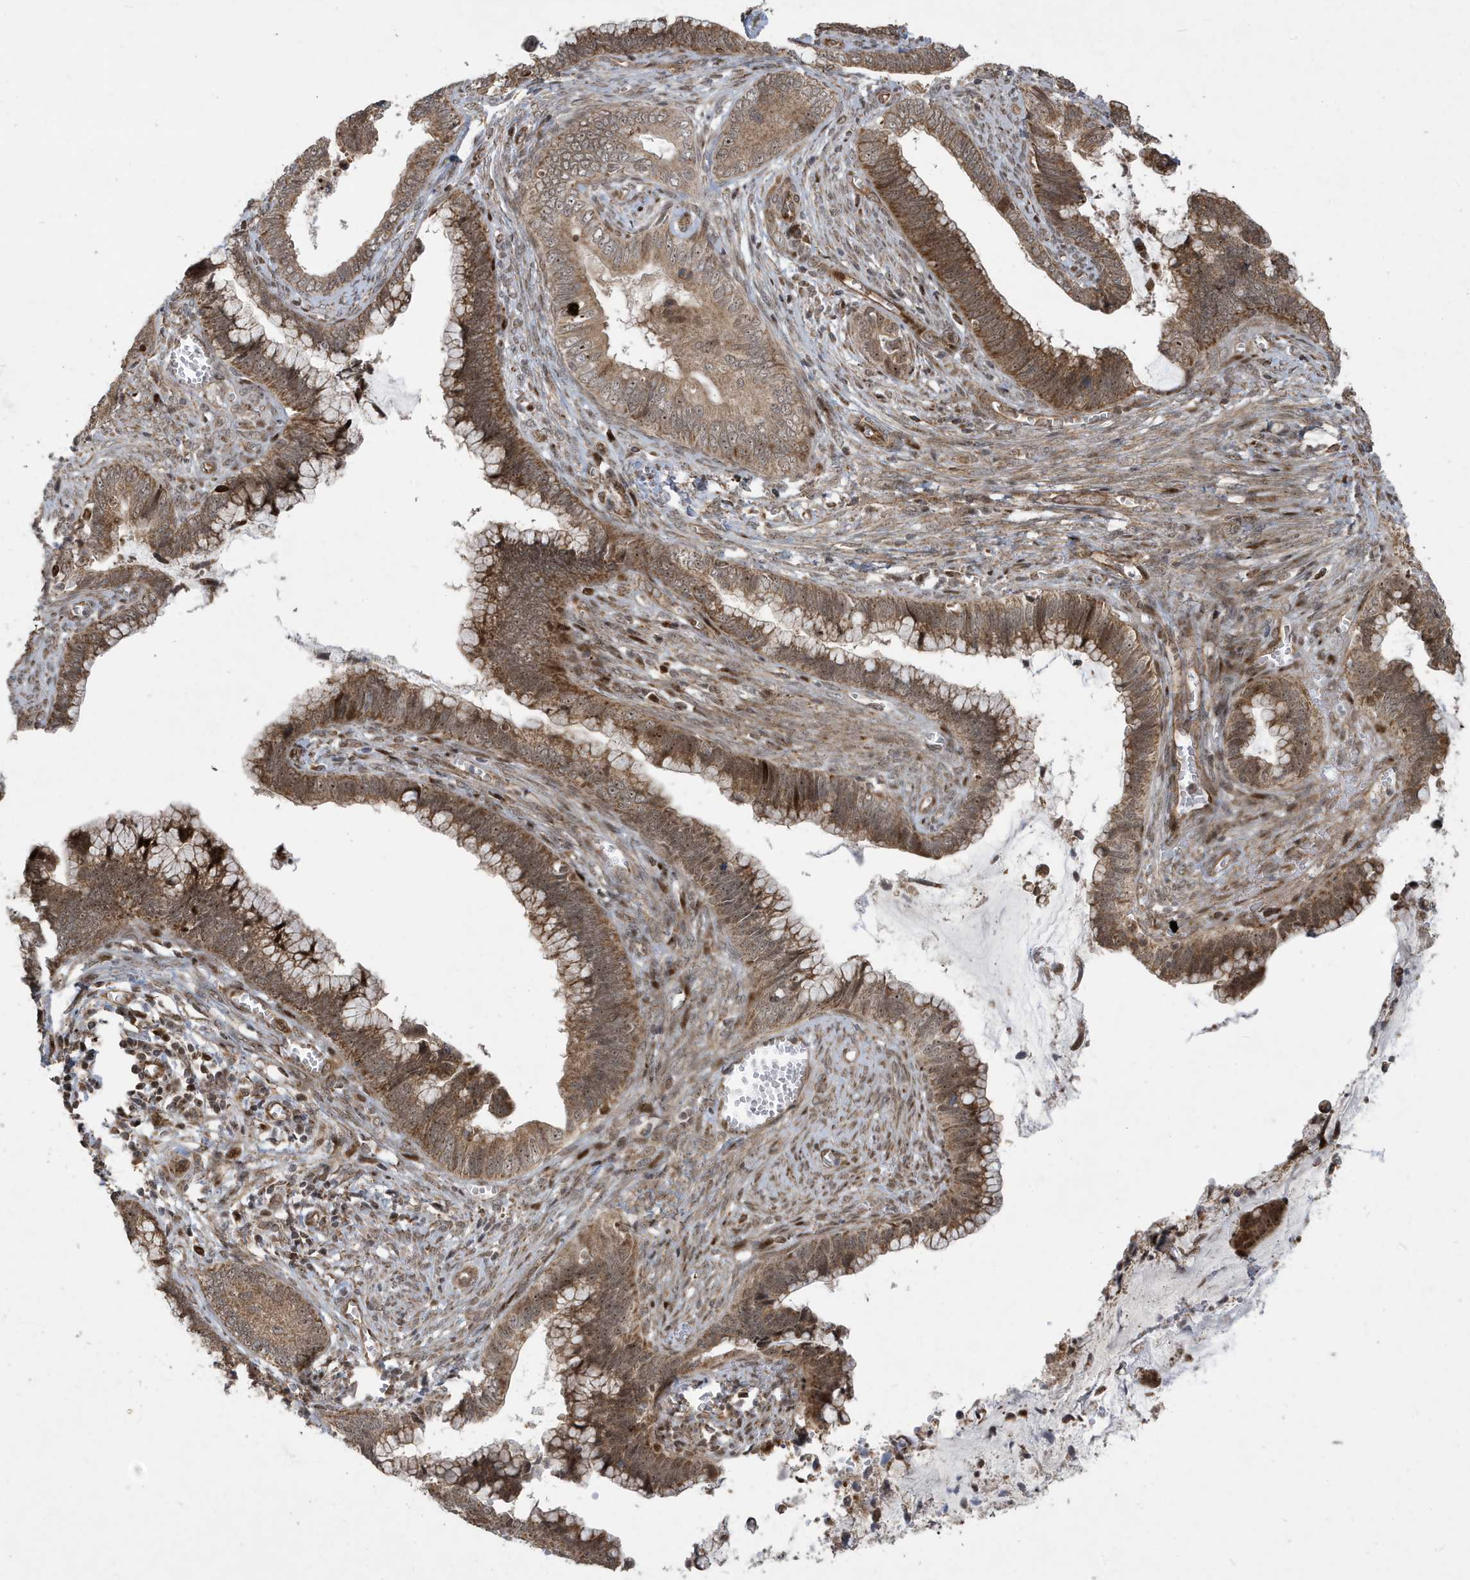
{"staining": {"intensity": "moderate", "quantity": ">75%", "location": "cytoplasmic/membranous"}, "tissue": "cervical cancer", "cell_type": "Tumor cells", "image_type": "cancer", "snomed": [{"axis": "morphology", "description": "Adenocarcinoma, NOS"}, {"axis": "topography", "description": "Cervix"}], "caption": "This is a histology image of immunohistochemistry staining of cervical adenocarcinoma, which shows moderate expression in the cytoplasmic/membranous of tumor cells.", "gene": "FAM9B", "patient": {"sex": "female", "age": 44}}